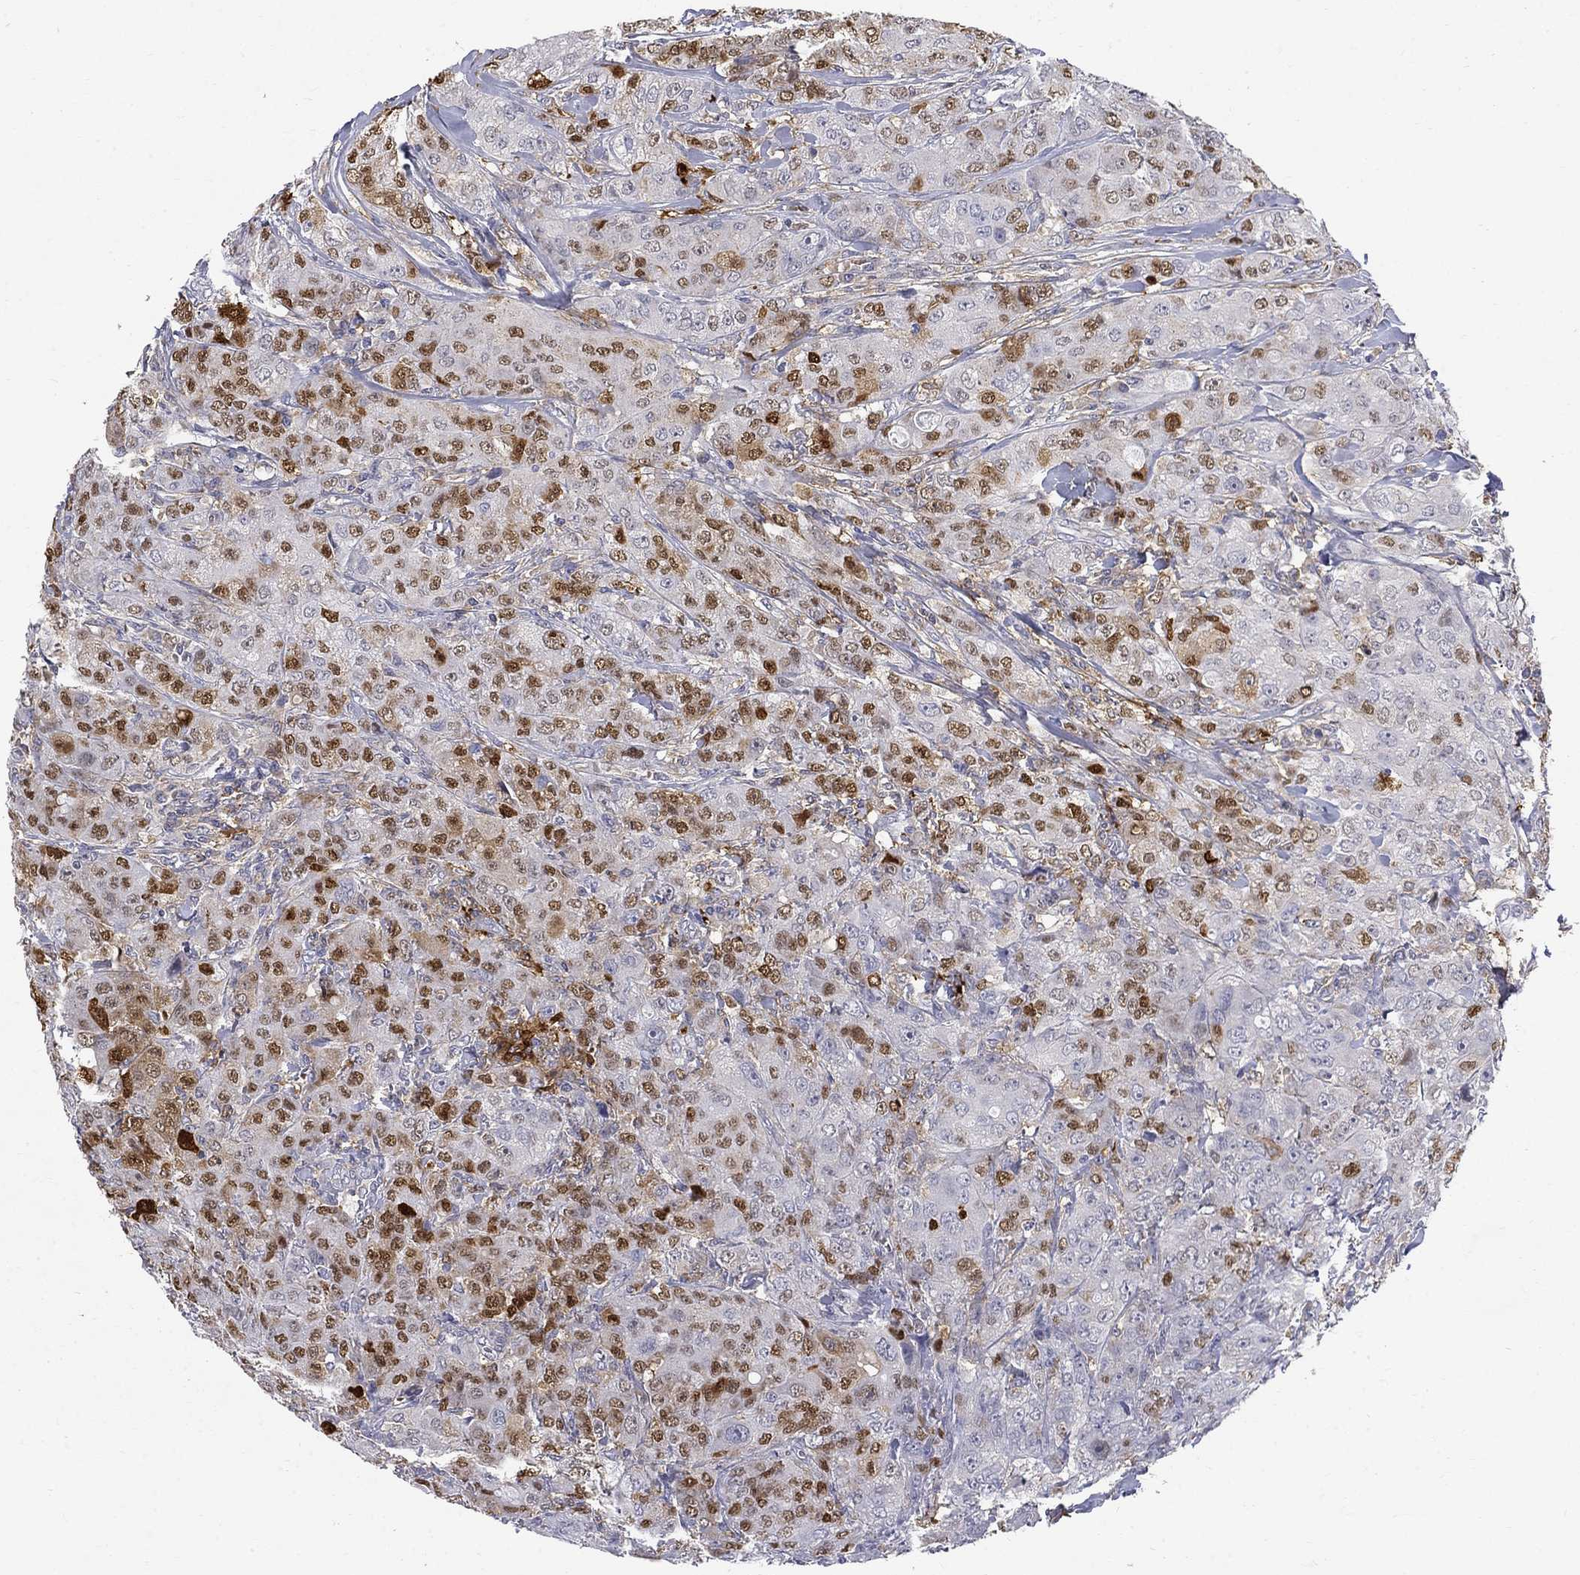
{"staining": {"intensity": "strong", "quantity": "25%-75%", "location": "nuclear"}, "tissue": "breast cancer", "cell_type": "Tumor cells", "image_type": "cancer", "snomed": [{"axis": "morphology", "description": "Duct carcinoma"}, {"axis": "topography", "description": "Breast"}], "caption": "Protein expression analysis of human breast intraductal carcinoma reveals strong nuclear staining in approximately 25%-75% of tumor cells.", "gene": "PCBP3", "patient": {"sex": "female", "age": 43}}